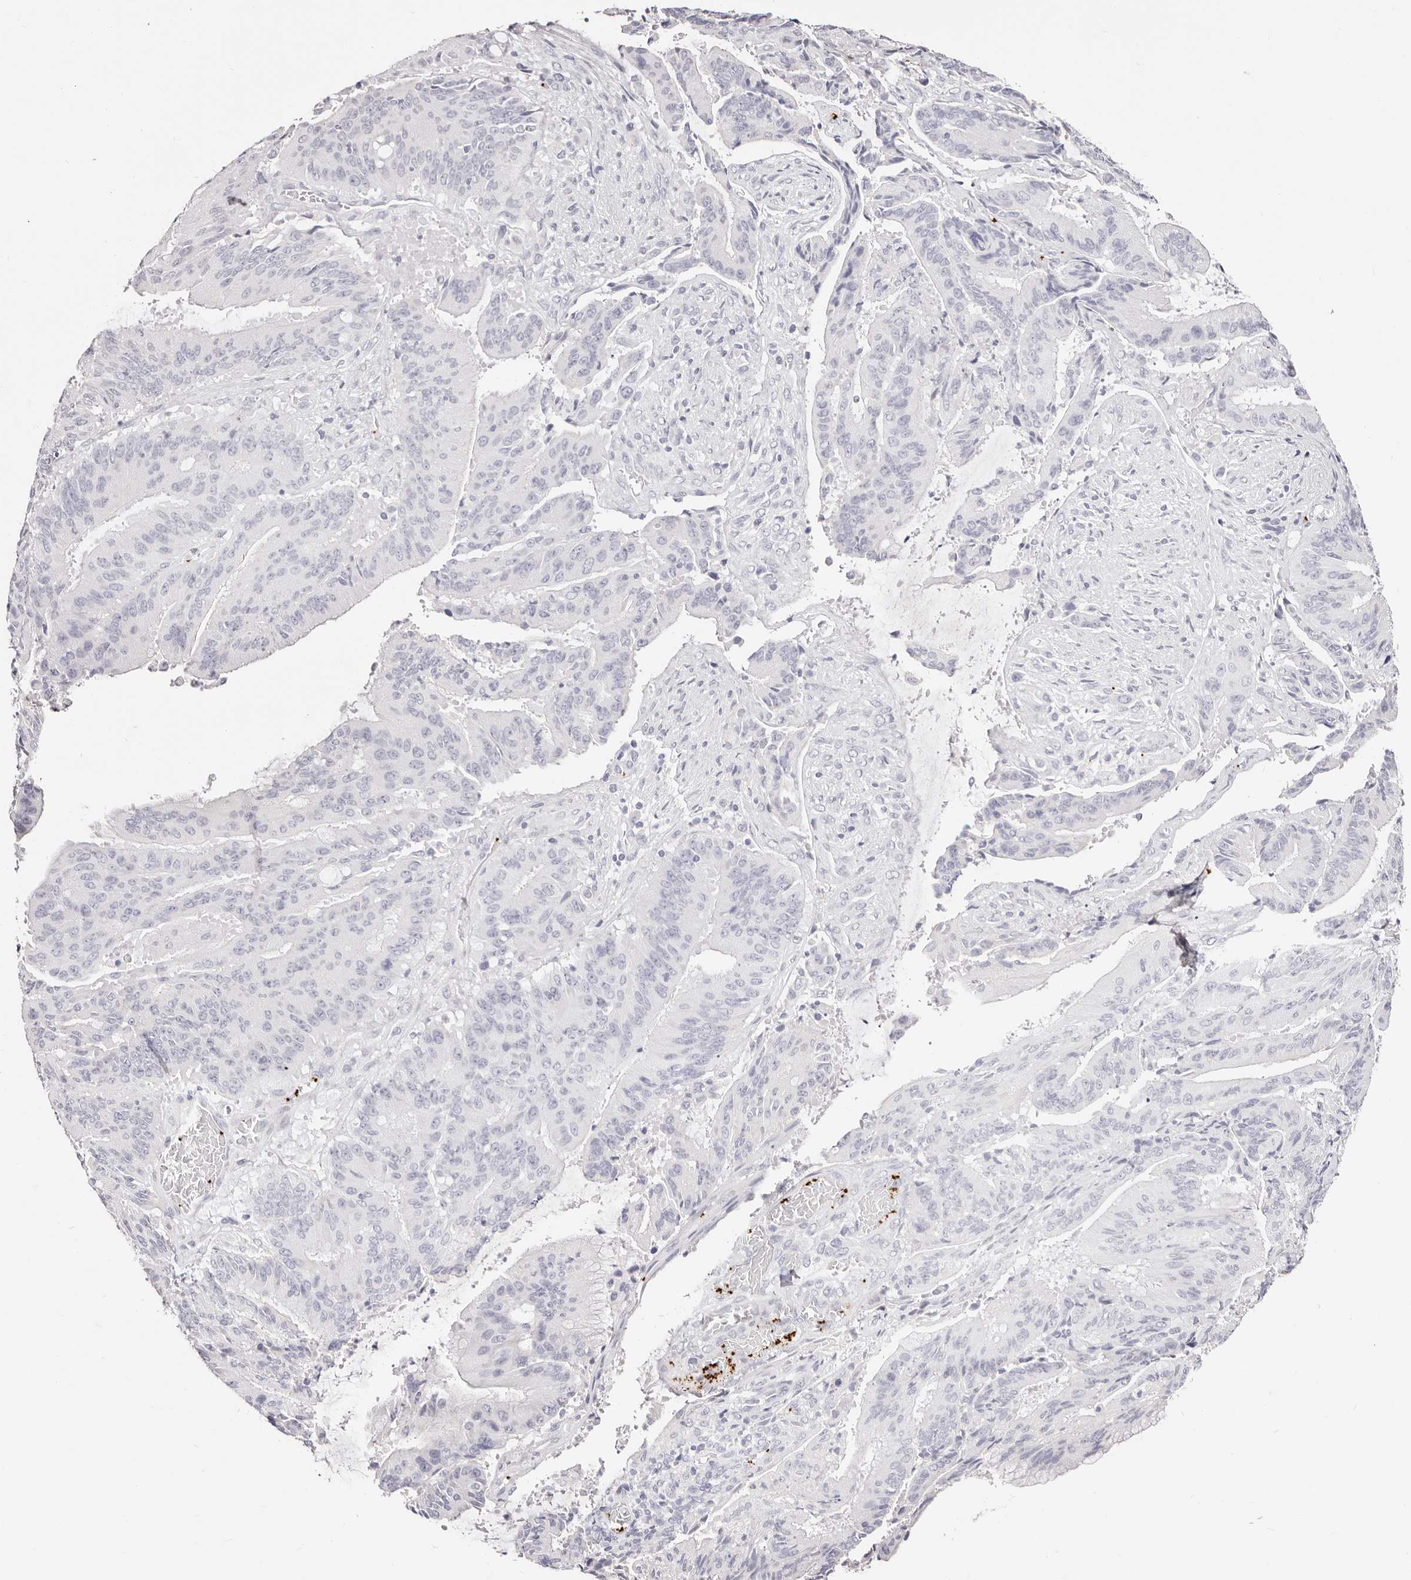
{"staining": {"intensity": "negative", "quantity": "none", "location": "none"}, "tissue": "liver cancer", "cell_type": "Tumor cells", "image_type": "cancer", "snomed": [{"axis": "morphology", "description": "Normal tissue, NOS"}, {"axis": "morphology", "description": "Cholangiocarcinoma"}, {"axis": "topography", "description": "Liver"}, {"axis": "topography", "description": "Peripheral nerve tissue"}], "caption": "Immunohistochemistry of liver cholangiocarcinoma reveals no expression in tumor cells.", "gene": "PF4", "patient": {"sex": "female", "age": 73}}